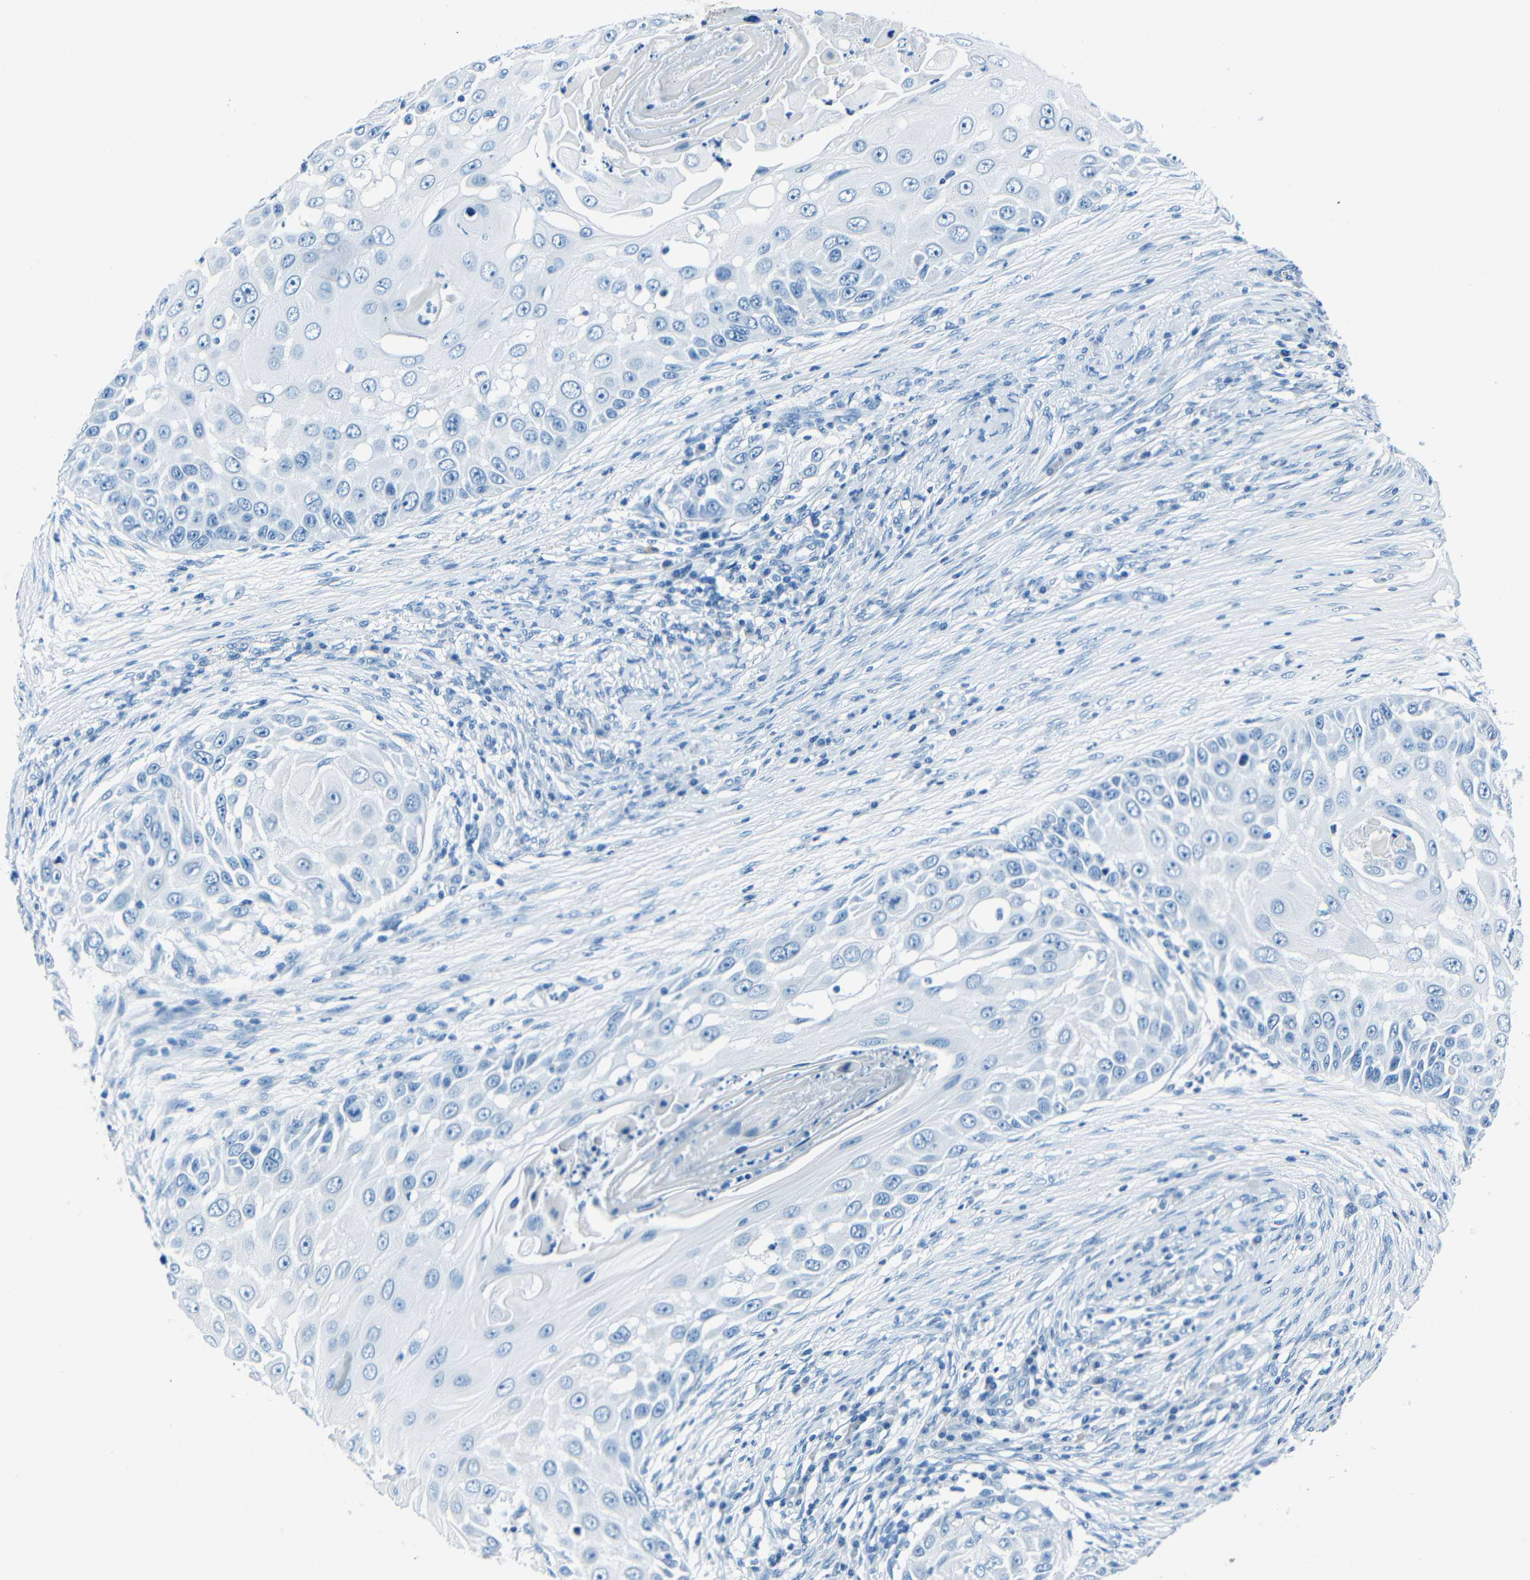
{"staining": {"intensity": "negative", "quantity": "none", "location": "none"}, "tissue": "skin cancer", "cell_type": "Tumor cells", "image_type": "cancer", "snomed": [{"axis": "morphology", "description": "Squamous cell carcinoma, NOS"}, {"axis": "topography", "description": "Skin"}], "caption": "This is a photomicrograph of immunohistochemistry staining of skin cancer (squamous cell carcinoma), which shows no expression in tumor cells.", "gene": "FBN2", "patient": {"sex": "female", "age": 44}}